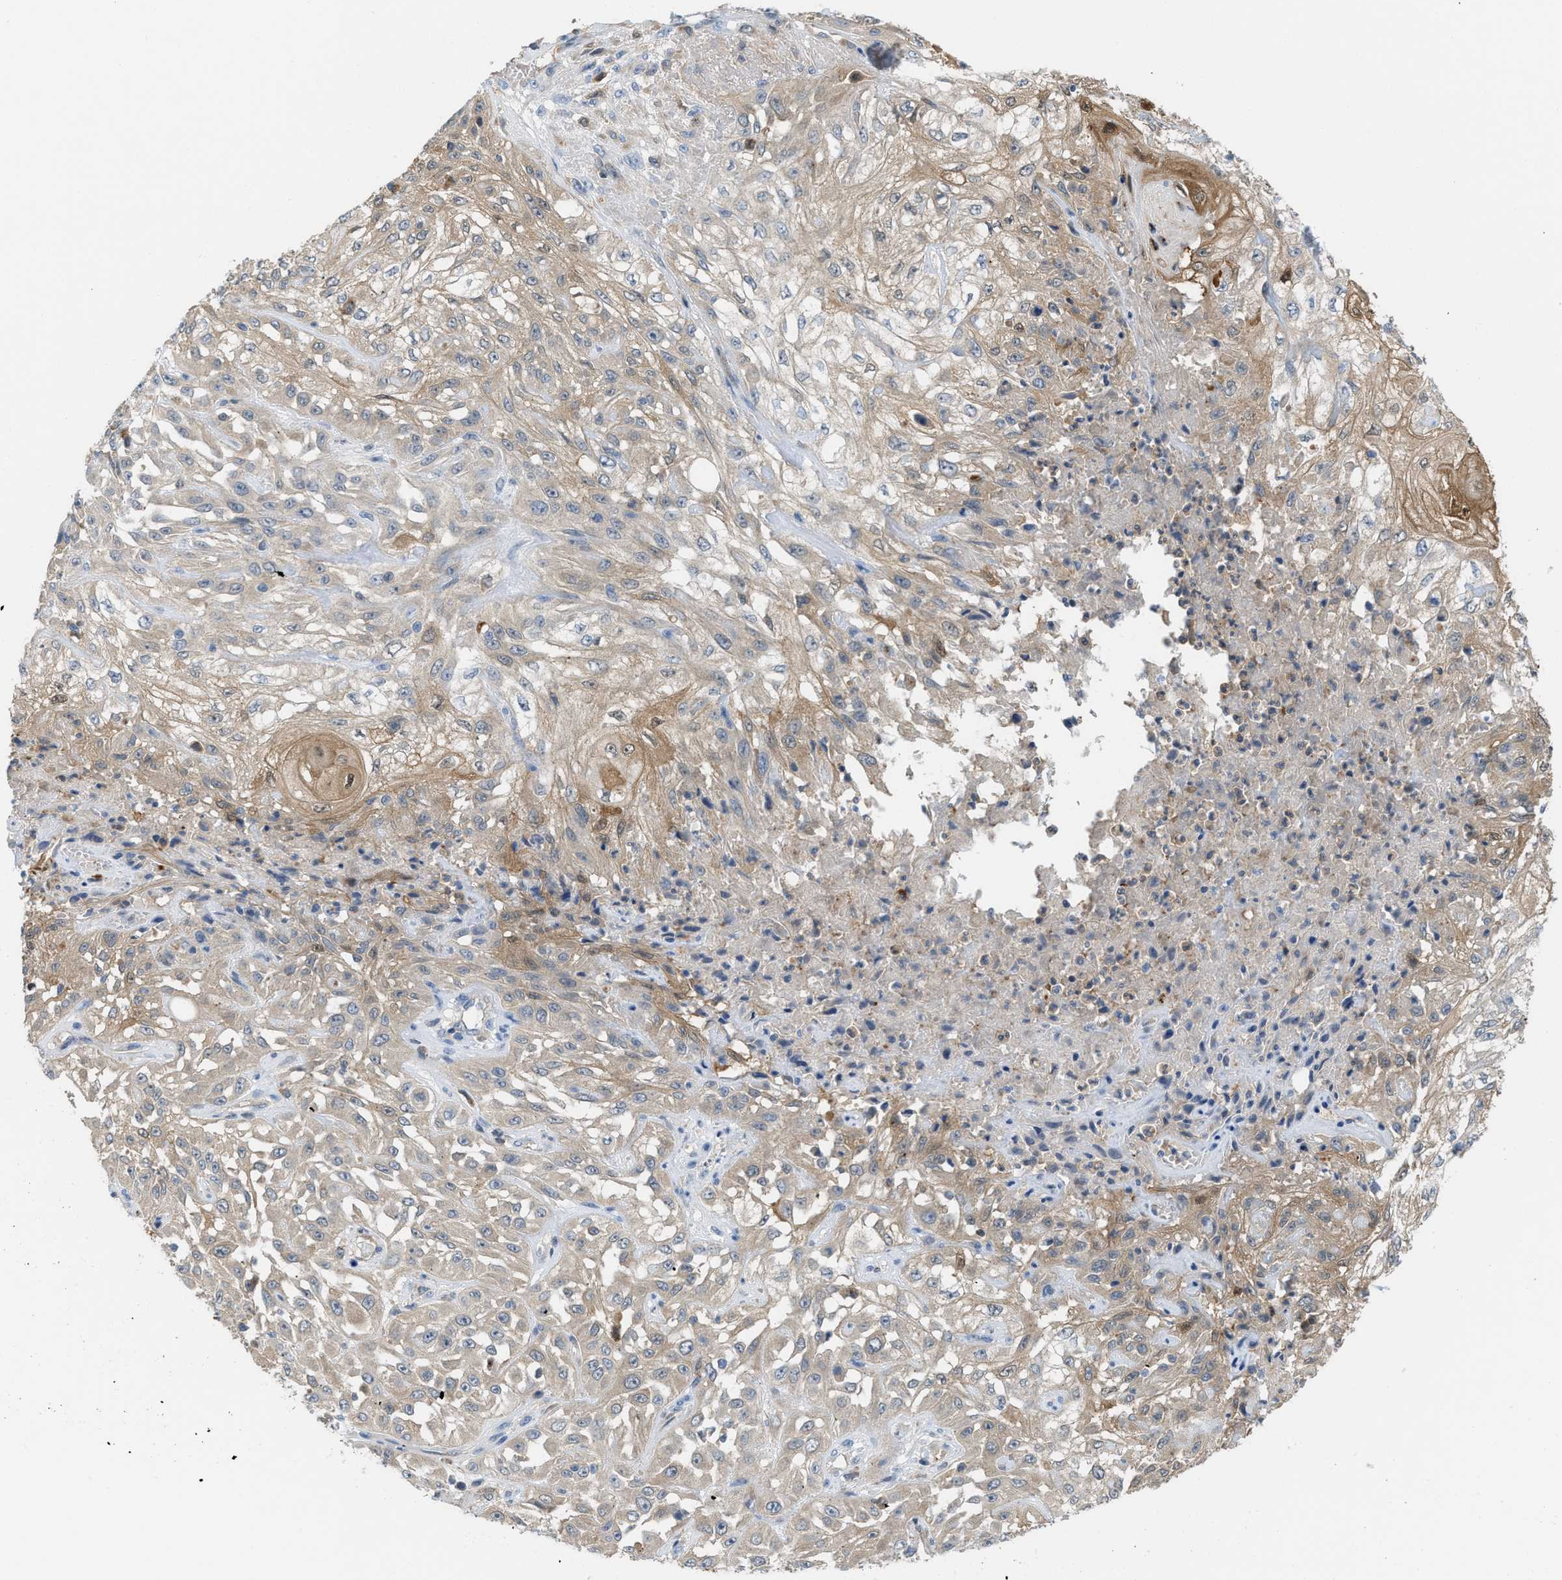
{"staining": {"intensity": "weak", "quantity": "25%-75%", "location": "cytoplasmic/membranous"}, "tissue": "skin cancer", "cell_type": "Tumor cells", "image_type": "cancer", "snomed": [{"axis": "morphology", "description": "Squamous cell carcinoma, NOS"}, {"axis": "morphology", "description": "Squamous cell carcinoma, metastatic, NOS"}, {"axis": "topography", "description": "Skin"}, {"axis": "topography", "description": "Lymph node"}], "caption": "A high-resolution image shows immunohistochemistry (IHC) staining of skin cancer, which displays weak cytoplasmic/membranous positivity in approximately 25%-75% of tumor cells.", "gene": "CSTB", "patient": {"sex": "male", "age": 75}}